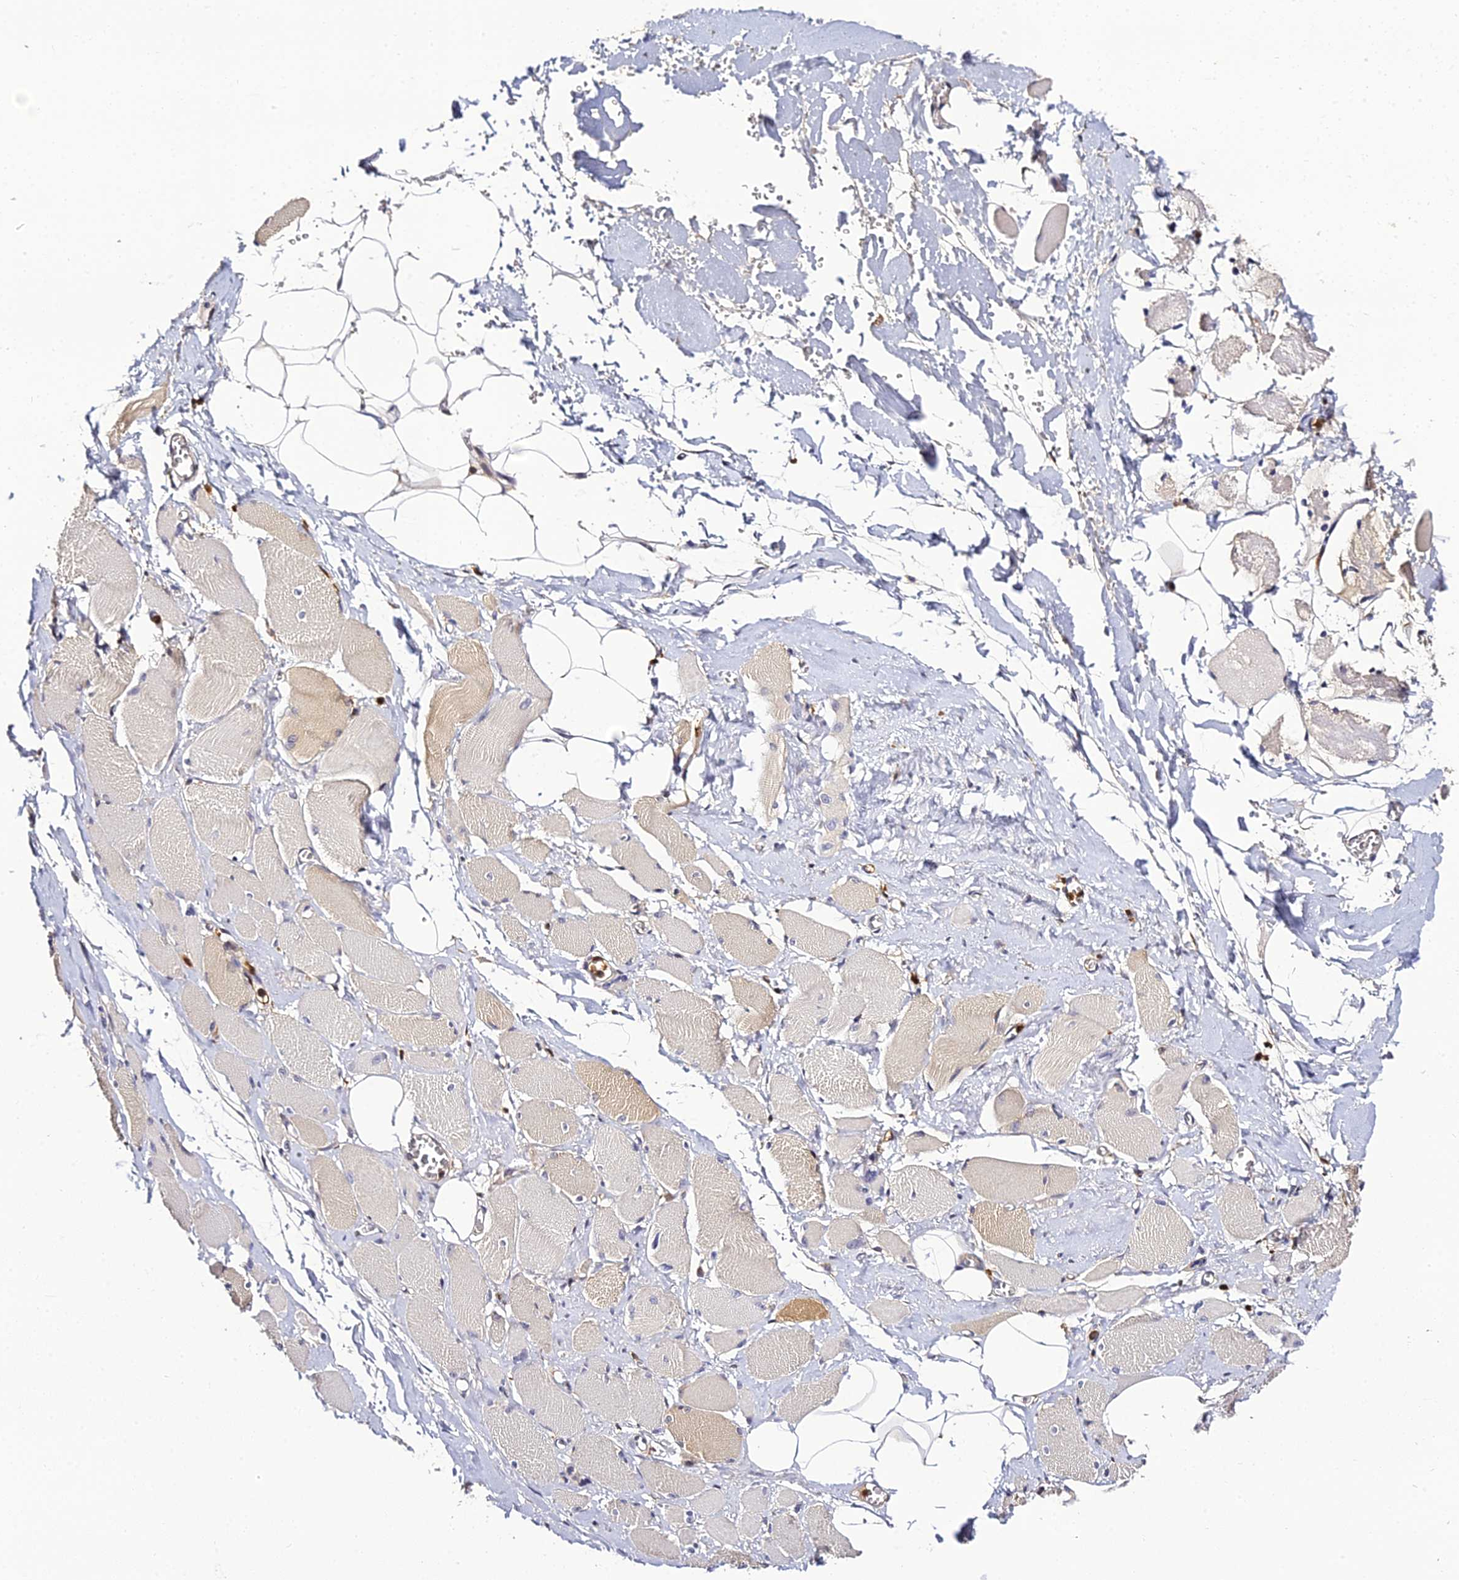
{"staining": {"intensity": "weak", "quantity": "25%-75%", "location": "cytoplasmic/membranous"}, "tissue": "skeletal muscle", "cell_type": "Myocytes", "image_type": "normal", "snomed": [{"axis": "morphology", "description": "Normal tissue, NOS"}, {"axis": "morphology", "description": "Basal cell carcinoma"}, {"axis": "topography", "description": "Skeletal muscle"}], "caption": "A high-resolution image shows immunohistochemistry staining of unremarkable skeletal muscle, which displays weak cytoplasmic/membranous positivity in approximately 25%-75% of myocytes. Nuclei are stained in blue.", "gene": "IL4I1", "patient": {"sex": "female", "age": 64}}